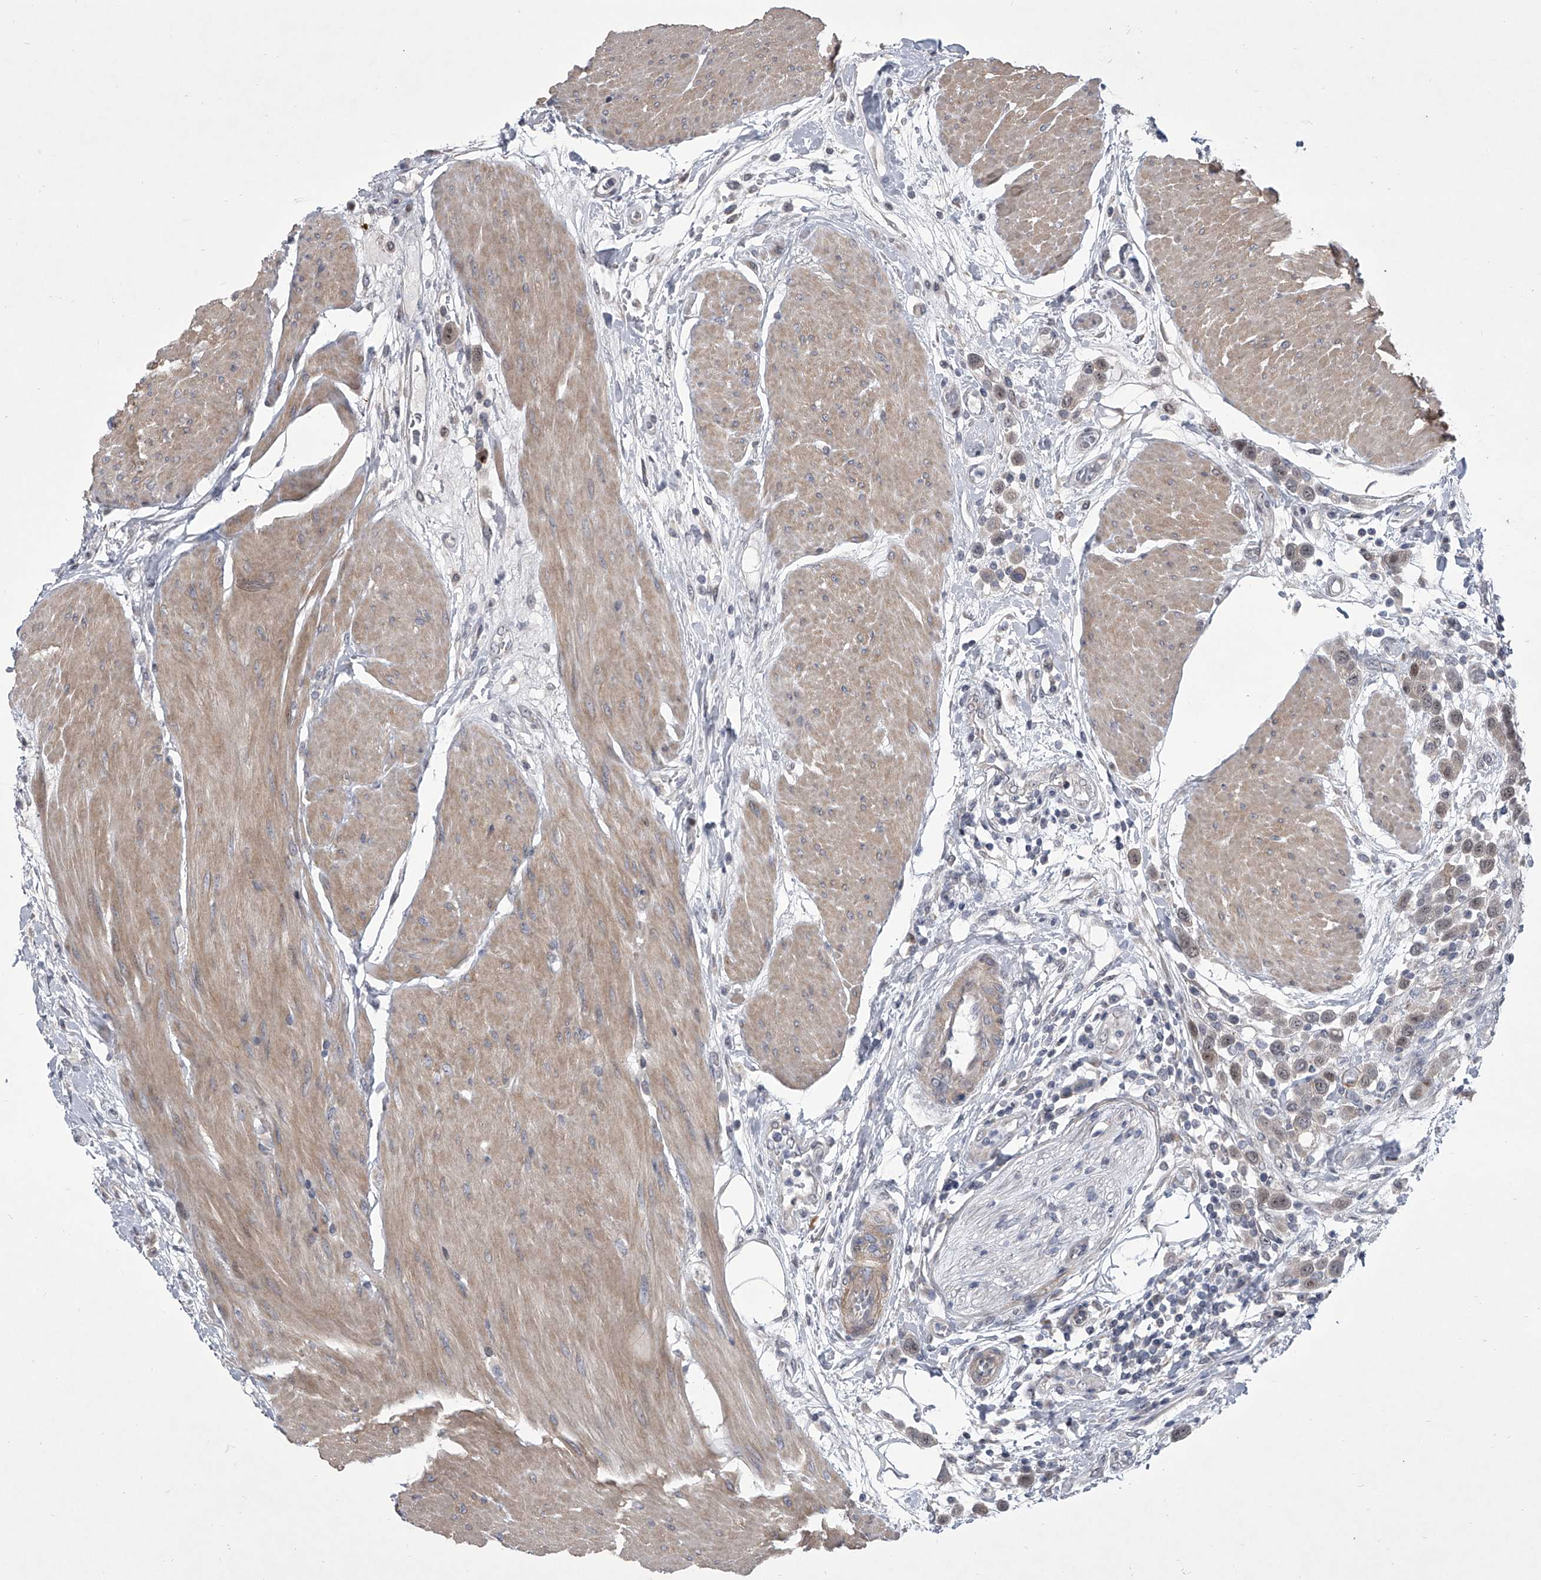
{"staining": {"intensity": "weak", "quantity": ">75%", "location": "nuclear"}, "tissue": "urothelial cancer", "cell_type": "Tumor cells", "image_type": "cancer", "snomed": [{"axis": "morphology", "description": "Urothelial carcinoma, High grade"}, {"axis": "topography", "description": "Urinary bladder"}], "caption": "About >75% of tumor cells in human urothelial cancer show weak nuclear protein positivity as visualized by brown immunohistochemical staining.", "gene": "HEATR6", "patient": {"sex": "male", "age": 50}}